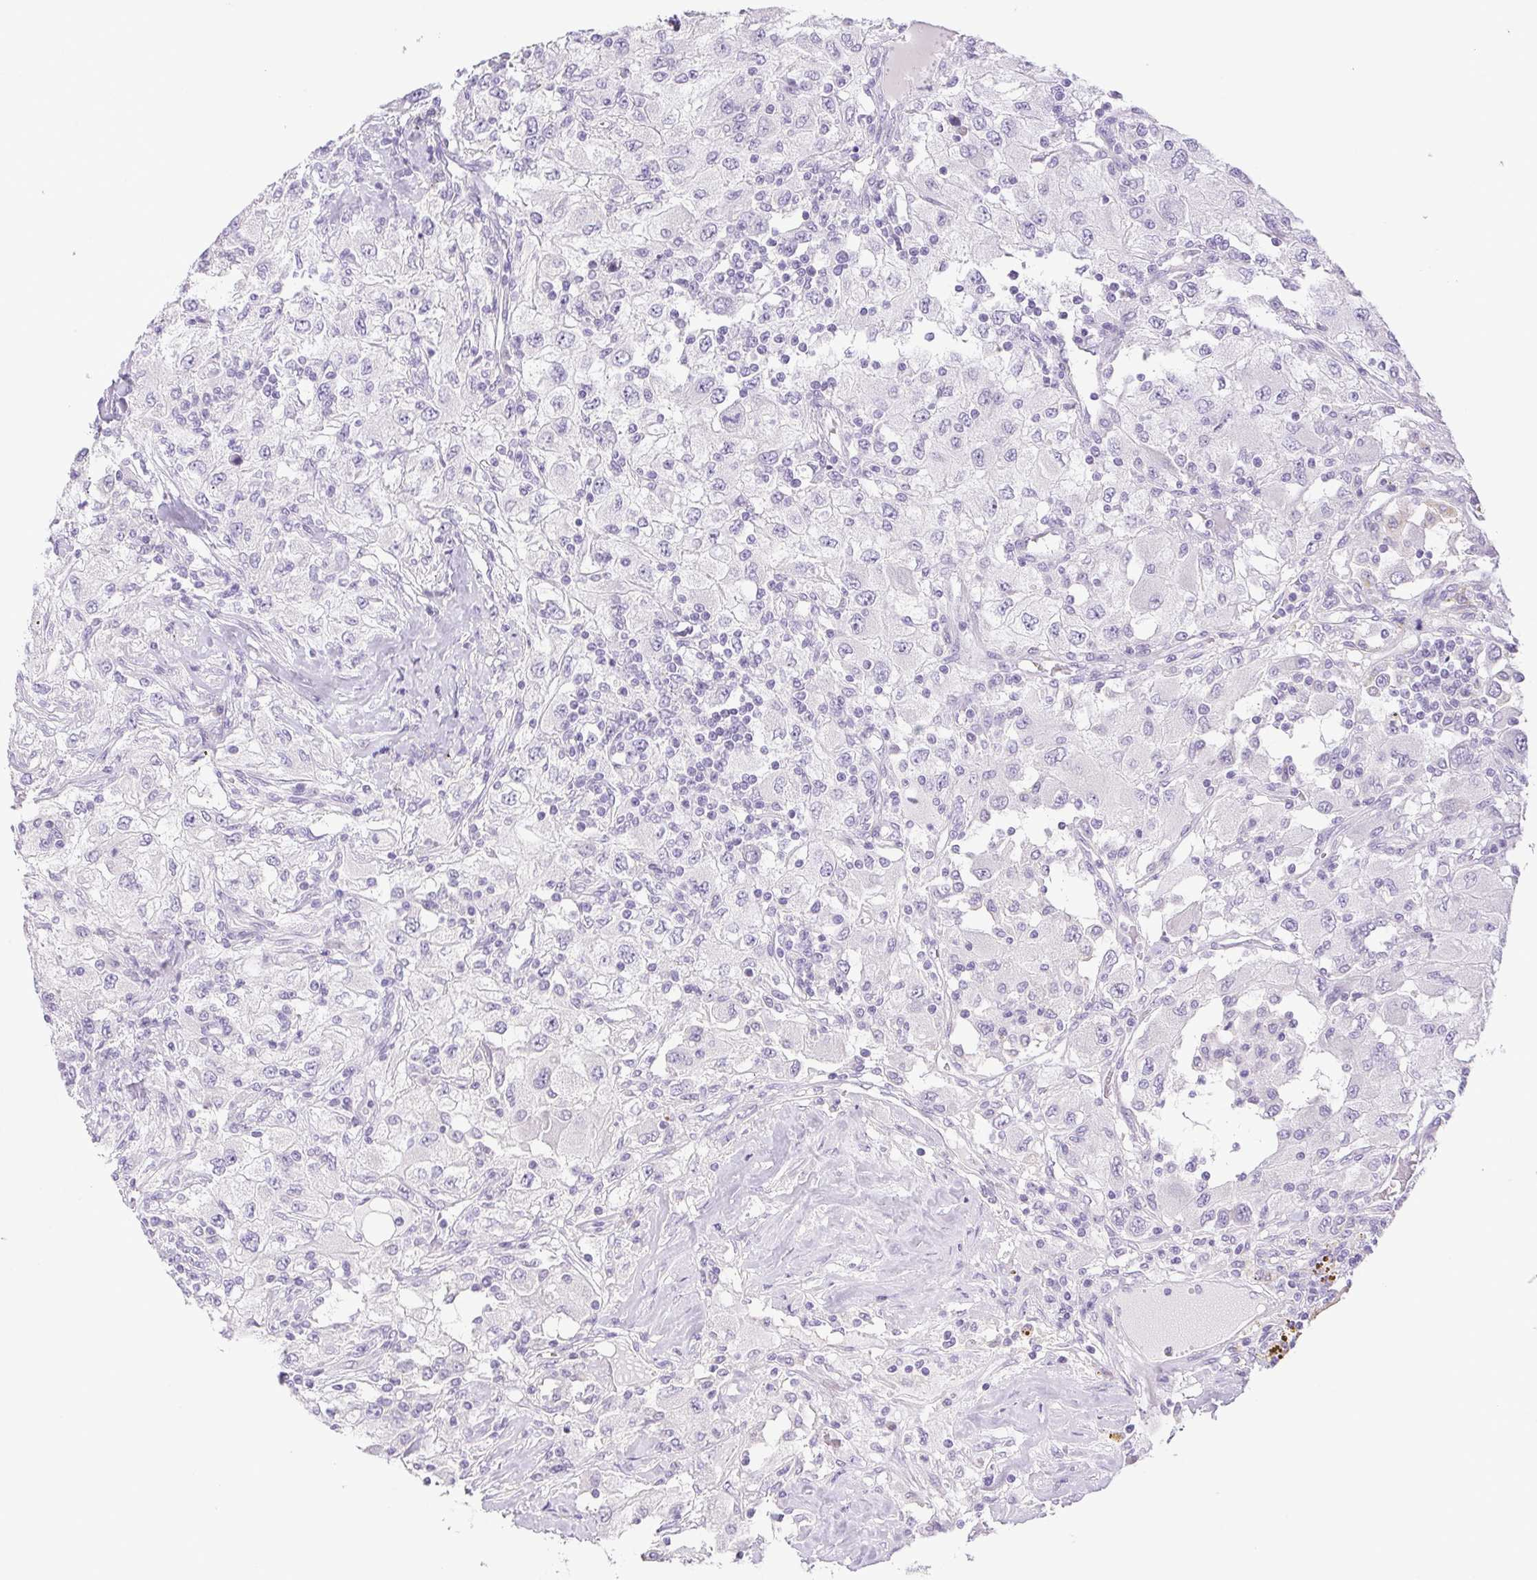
{"staining": {"intensity": "negative", "quantity": "none", "location": "none"}, "tissue": "renal cancer", "cell_type": "Tumor cells", "image_type": "cancer", "snomed": [{"axis": "morphology", "description": "Adenocarcinoma, NOS"}, {"axis": "topography", "description": "Kidney"}], "caption": "The histopathology image exhibits no significant positivity in tumor cells of renal adenocarcinoma.", "gene": "PAPPA2", "patient": {"sex": "female", "age": 67}}